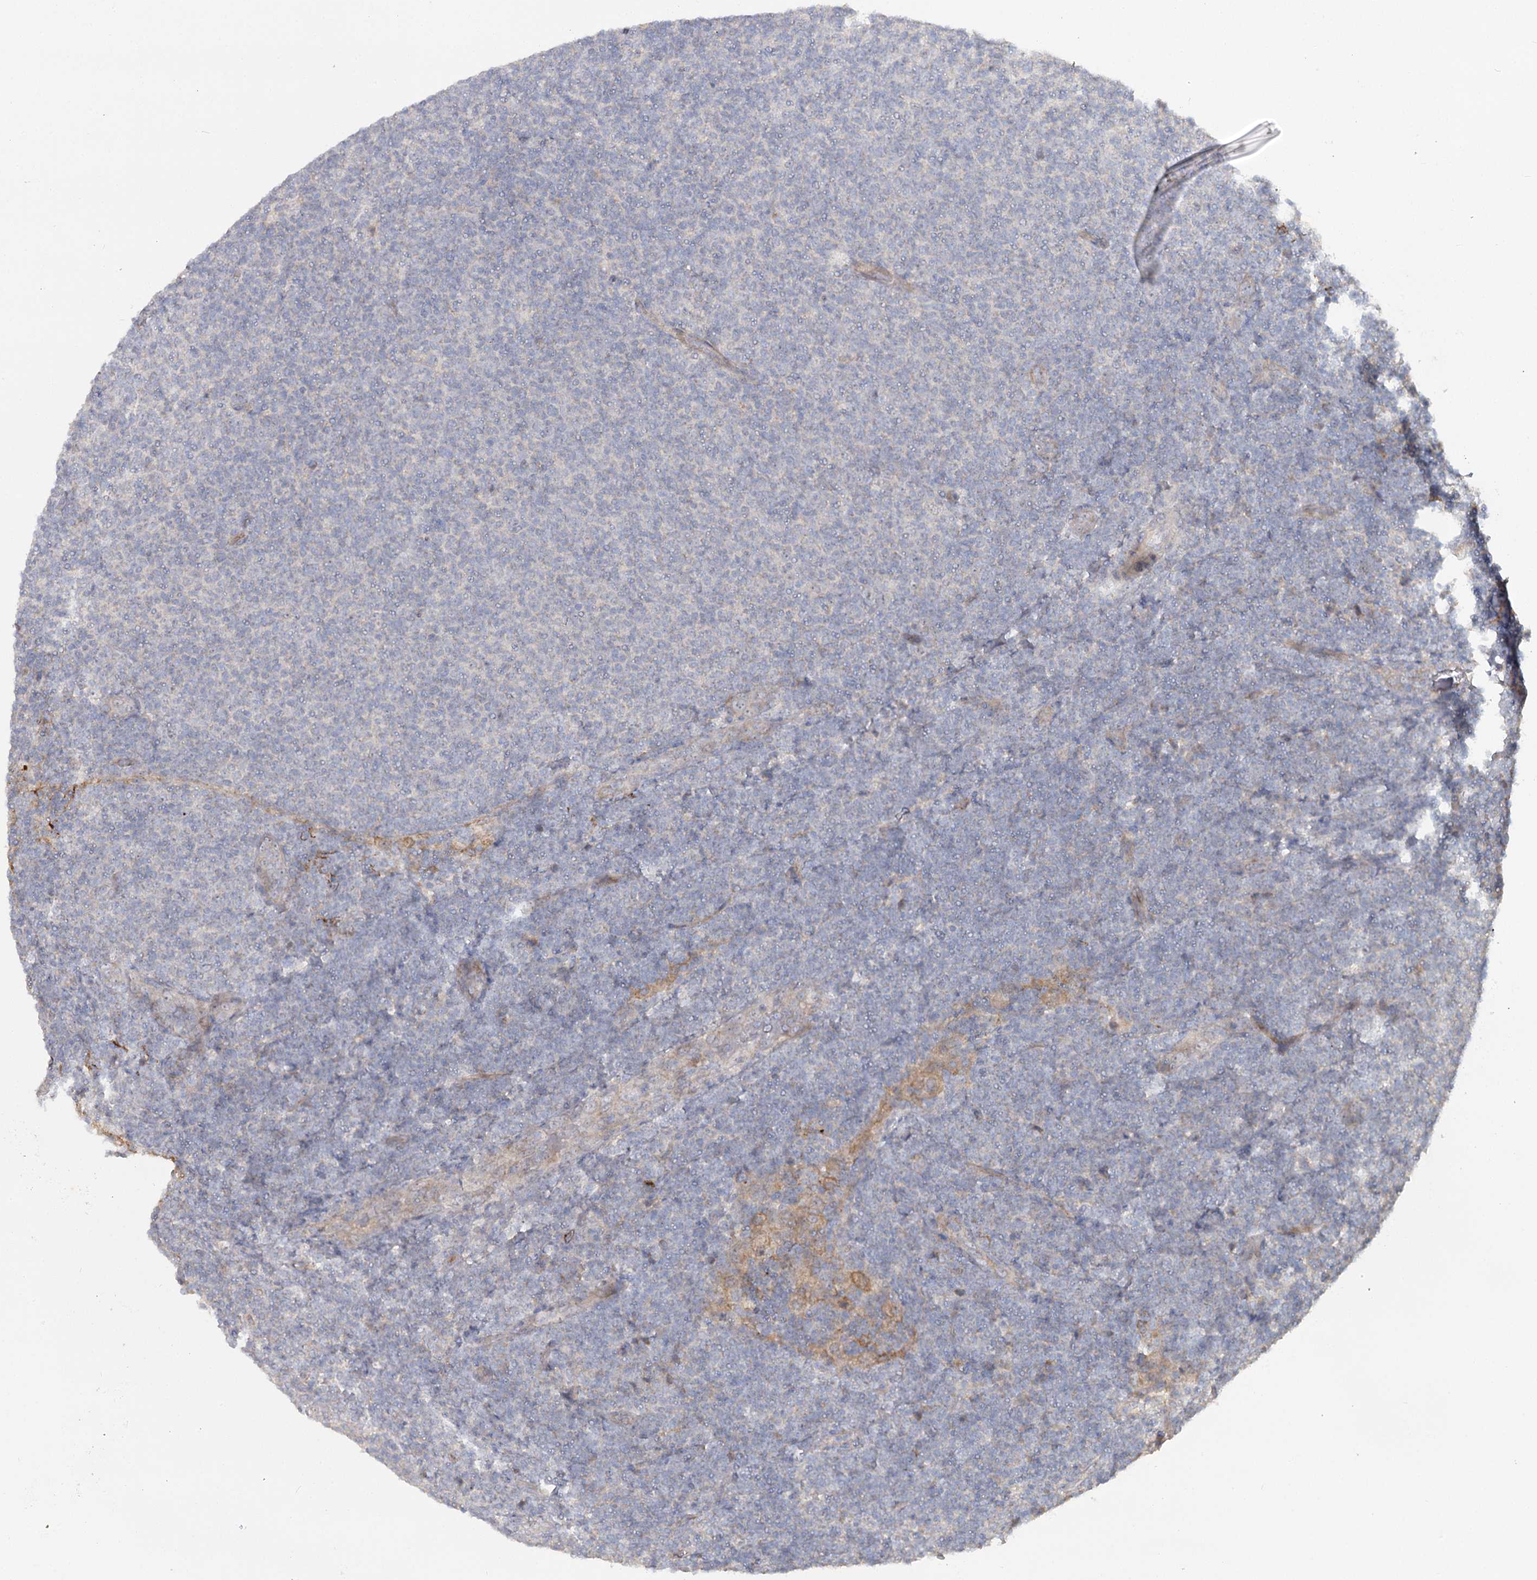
{"staining": {"intensity": "negative", "quantity": "none", "location": "none"}, "tissue": "lymphoma", "cell_type": "Tumor cells", "image_type": "cancer", "snomed": [{"axis": "morphology", "description": "Malignant lymphoma, non-Hodgkin's type, Low grade"}, {"axis": "topography", "description": "Lymph node"}], "caption": "Micrograph shows no significant protein staining in tumor cells of malignant lymphoma, non-Hodgkin's type (low-grade). (Brightfield microscopy of DAB (3,3'-diaminobenzidine) immunohistochemistry (IHC) at high magnification).", "gene": "ANGPTL5", "patient": {"sex": "male", "age": 66}}